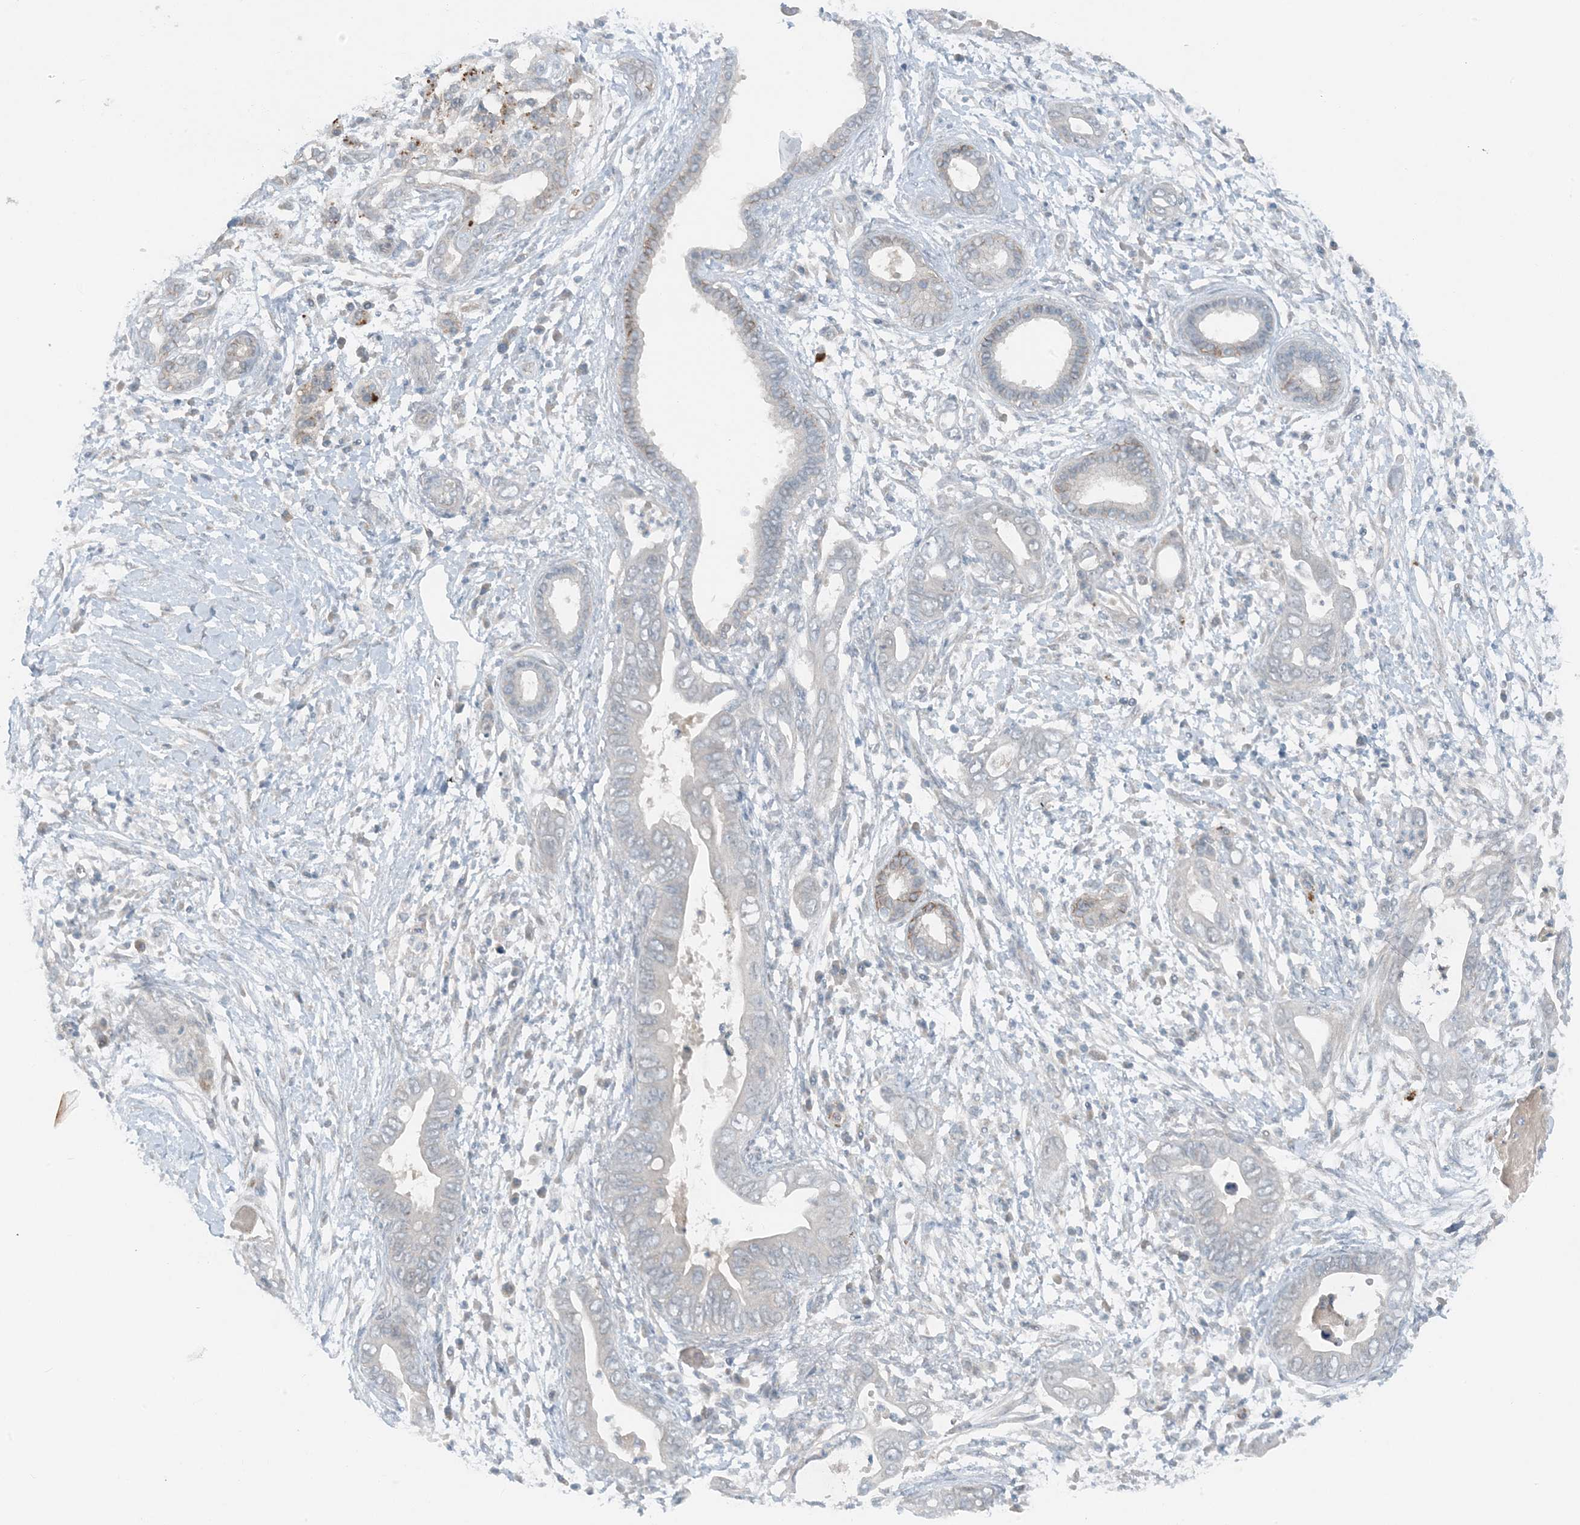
{"staining": {"intensity": "negative", "quantity": "none", "location": "none"}, "tissue": "pancreatic cancer", "cell_type": "Tumor cells", "image_type": "cancer", "snomed": [{"axis": "morphology", "description": "Adenocarcinoma, NOS"}, {"axis": "topography", "description": "Pancreas"}], "caption": "Pancreatic adenocarcinoma was stained to show a protein in brown. There is no significant expression in tumor cells.", "gene": "MITD1", "patient": {"sex": "male", "age": 75}}